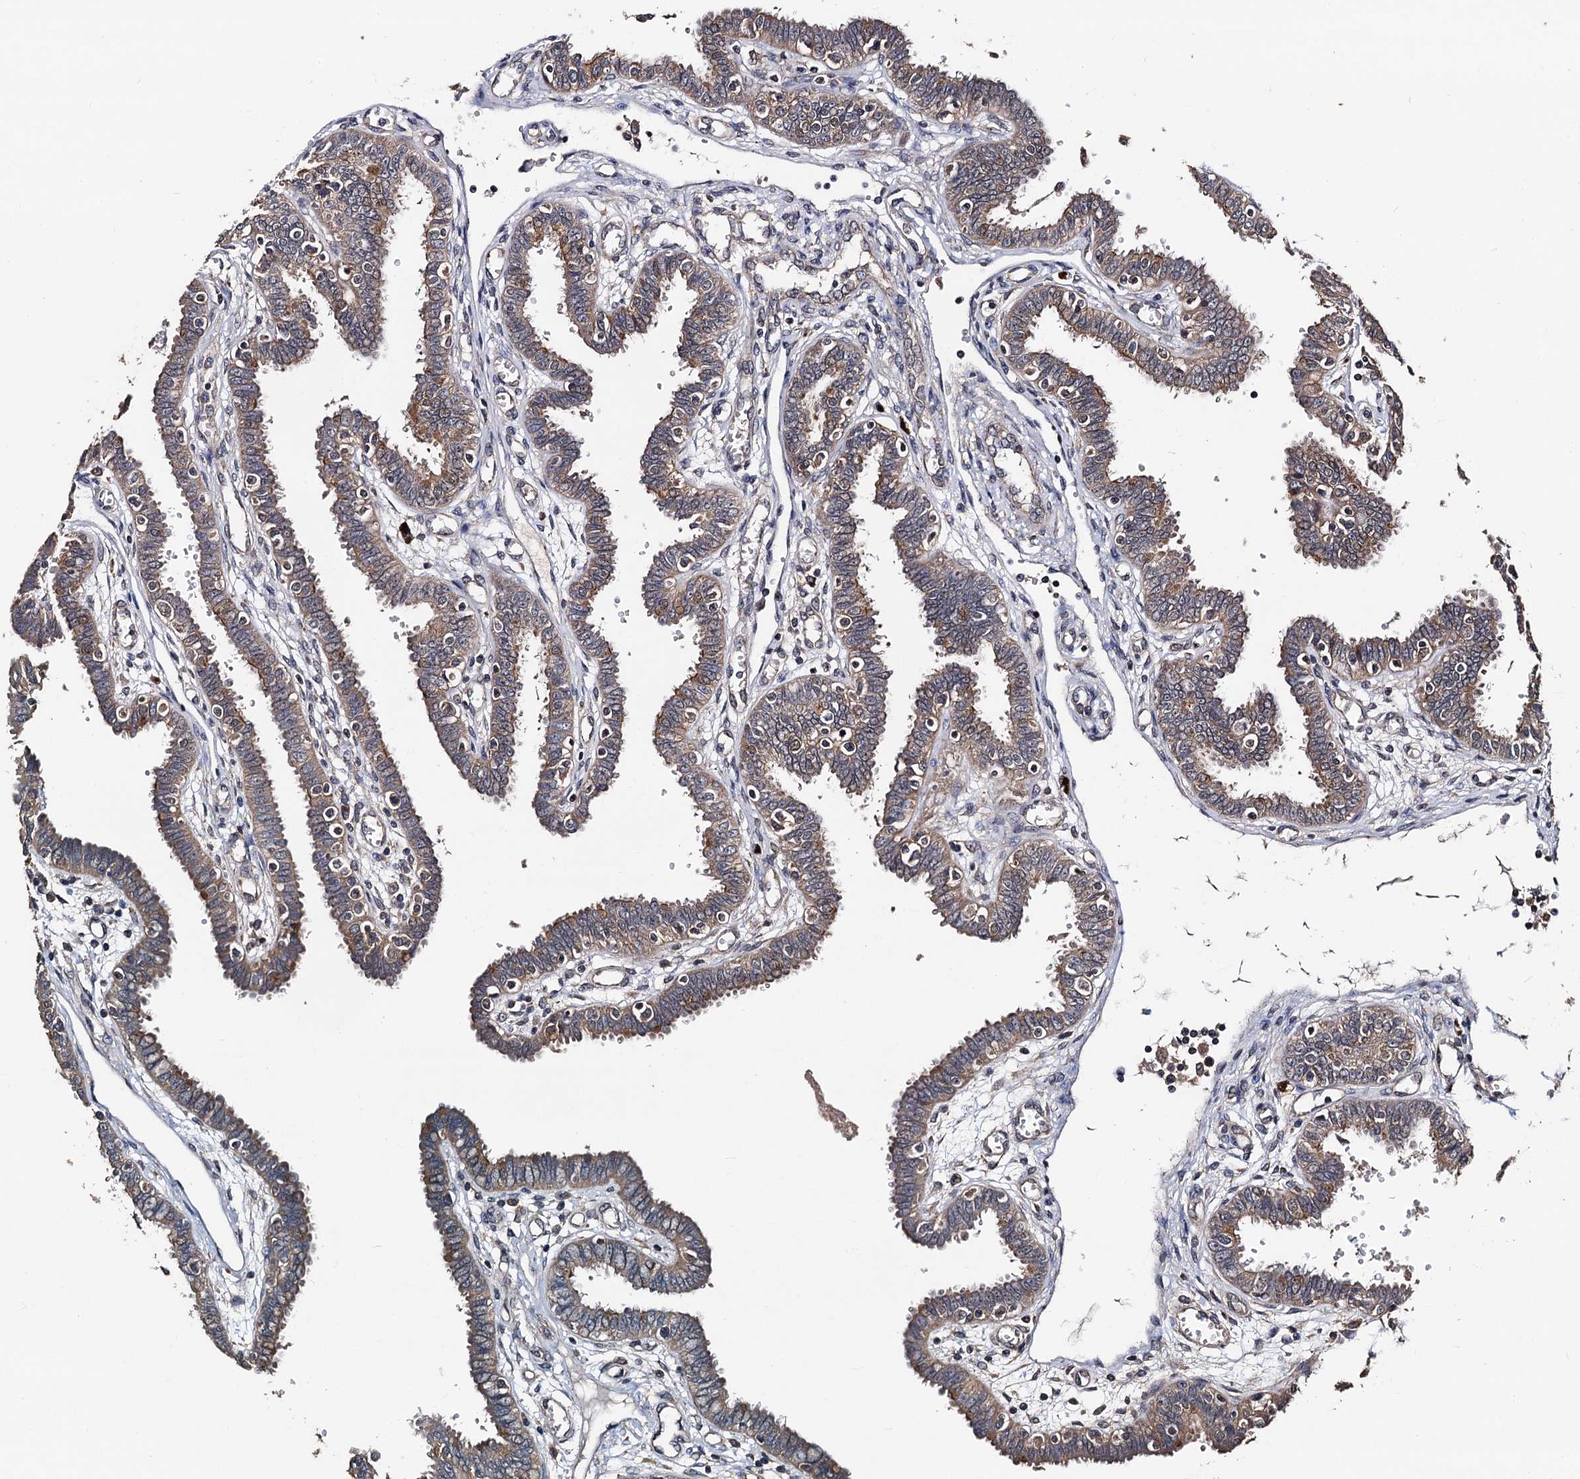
{"staining": {"intensity": "moderate", "quantity": ">75%", "location": "cytoplasmic/membranous"}, "tissue": "fallopian tube", "cell_type": "Glandular cells", "image_type": "normal", "snomed": [{"axis": "morphology", "description": "Normal tissue, NOS"}, {"axis": "topography", "description": "Fallopian tube"}], "caption": "Fallopian tube stained with DAB IHC displays medium levels of moderate cytoplasmic/membranous staining in approximately >75% of glandular cells. The staining was performed using DAB to visualize the protein expression in brown, while the nuclei were stained in blue with hematoxylin (Magnification: 20x).", "gene": "PPTC7", "patient": {"sex": "female", "age": 32}}